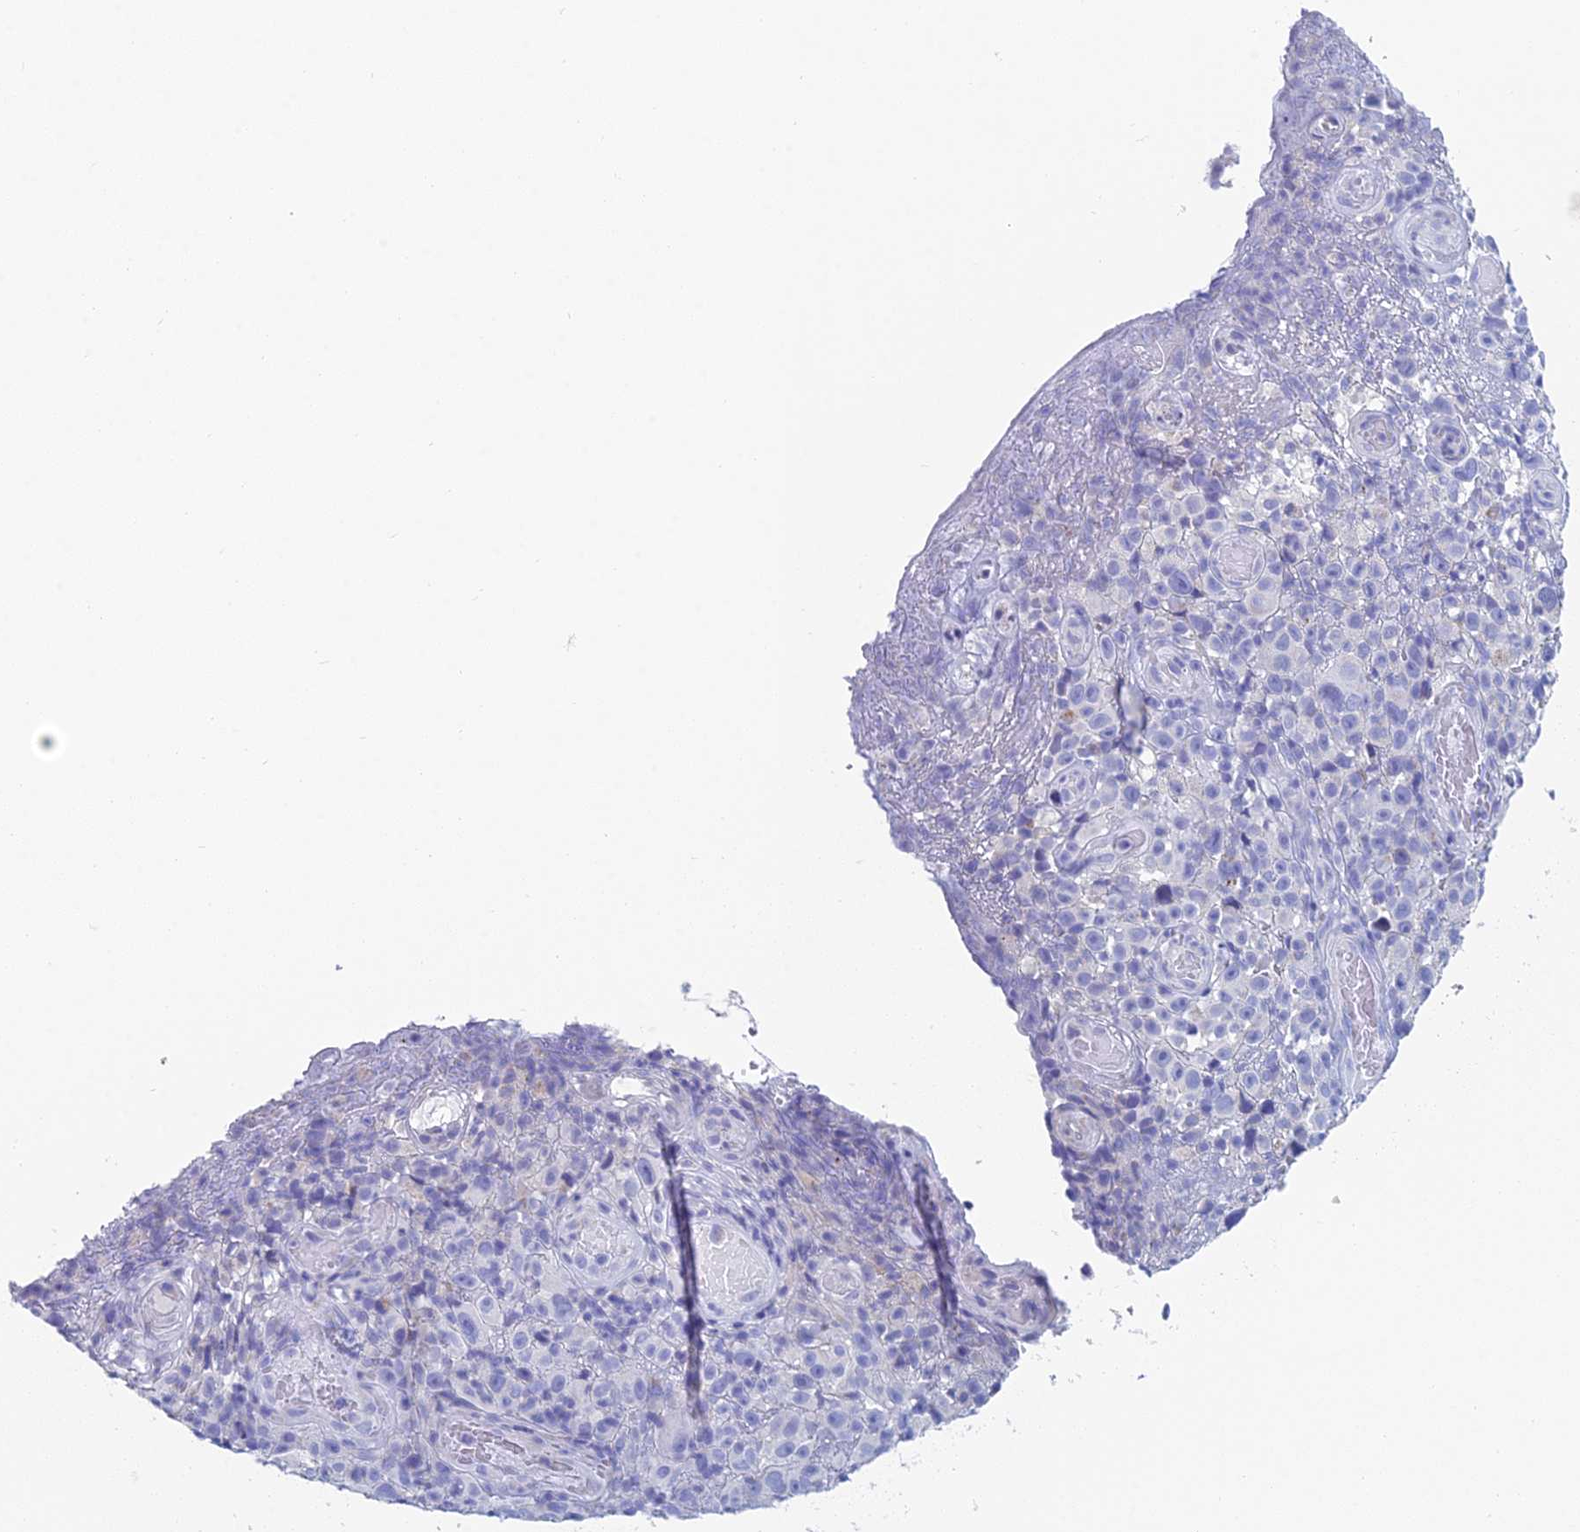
{"staining": {"intensity": "negative", "quantity": "none", "location": "none"}, "tissue": "melanoma", "cell_type": "Tumor cells", "image_type": "cancer", "snomed": [{"axis": "morphology", "description": "Malignant melanoma, NOS"}, {"axis": "topography", "description": "Skin"}], "caption": "Immunohistochemistry image of human malignant melanoma stained for a protein (brown), which shows no positivity in tumor cells.", "gene": "ACSM1", "patient": {"sex": "female", "age": 82}}